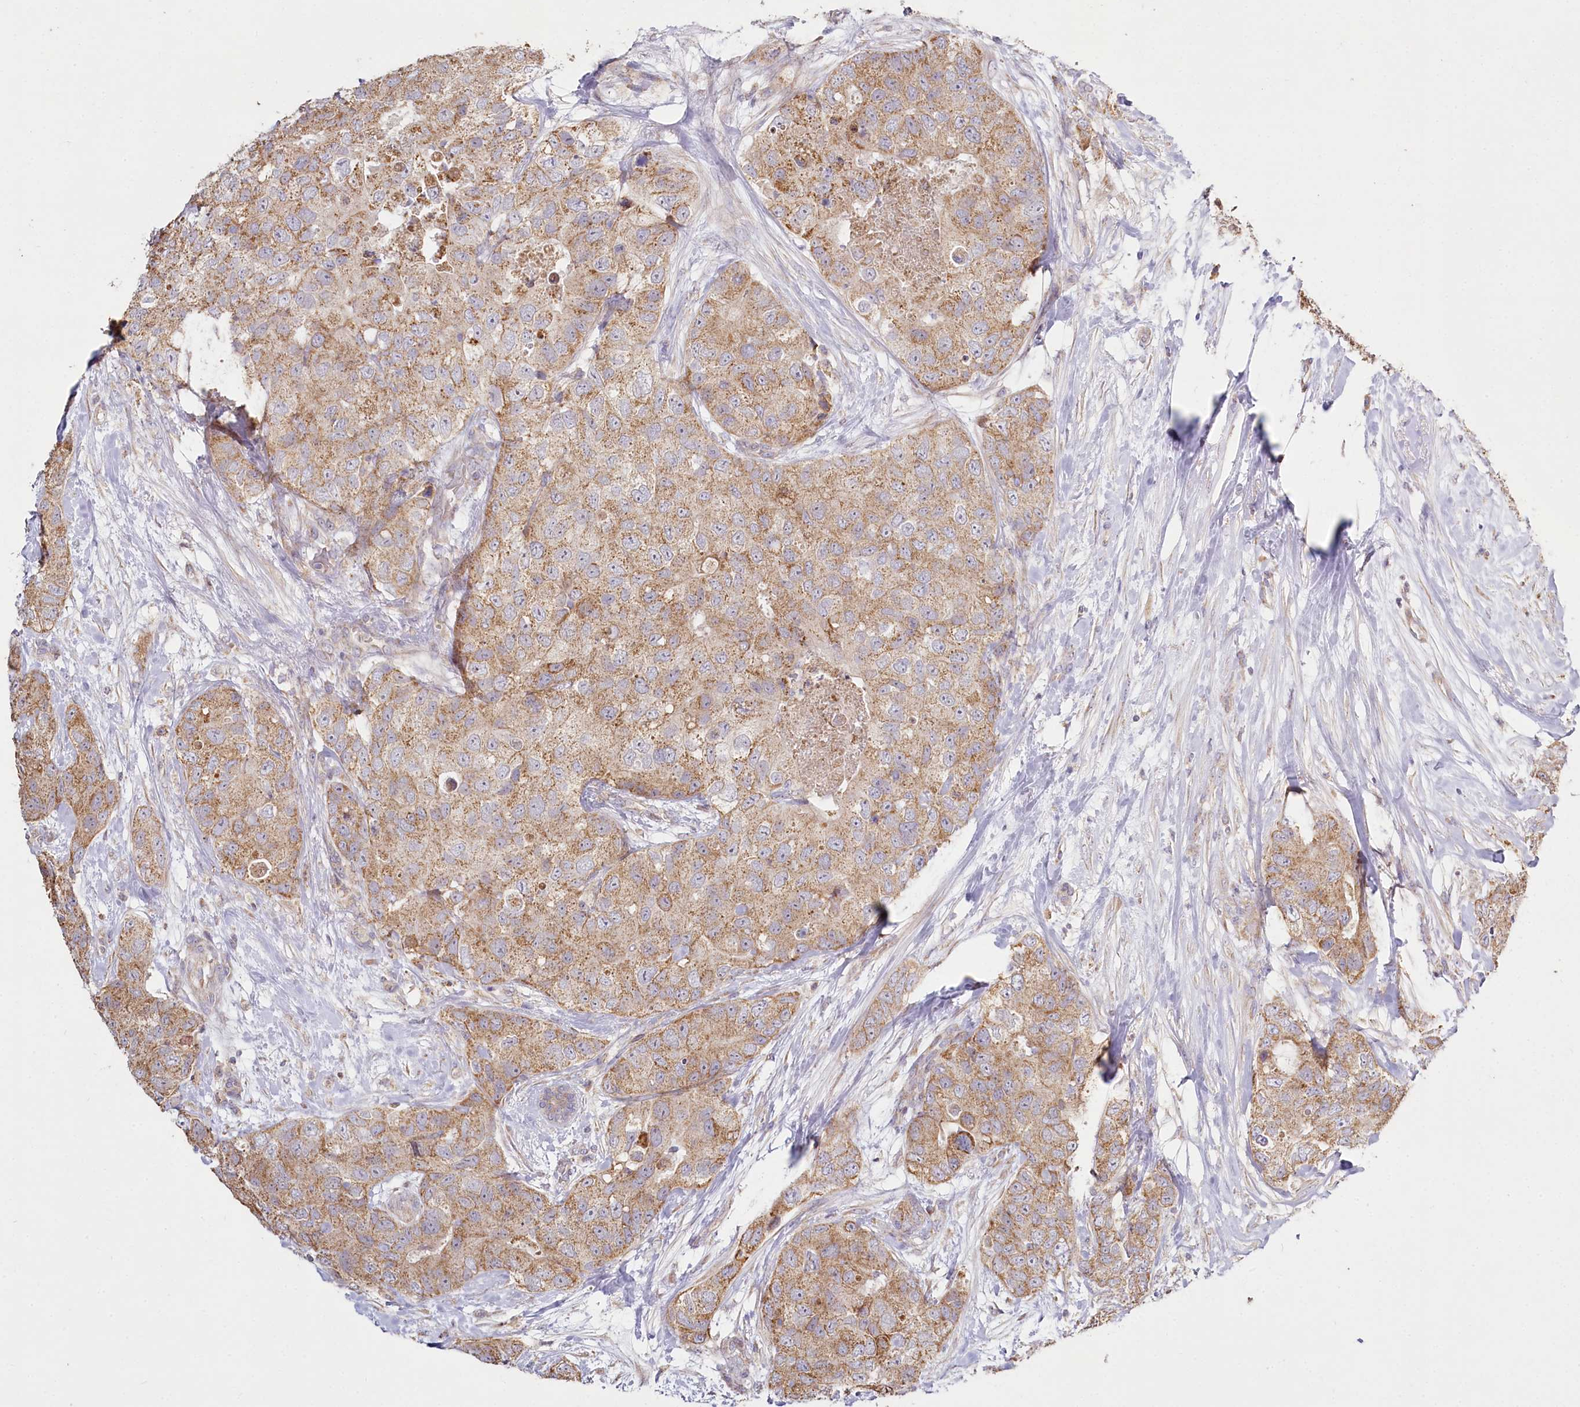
{"staining": {"intensity": "moderate", "quantity": ">75%", "location": "cytoplasmic/membranous"}, "tissue": "breast cancer", "cell_type": "Tumor cells", "image_type": "cancer", "snomed": [{"axis": "morphology", "description": "Duct carcinoma"}, {"axis": "topography", "description": "Breast"}], "caption": "The histopathology image reveals staining of breast cancer, revealing moderate cytoplasmic/membranous protein expression (brown color) within tumor cells. (DAB = brown stain, brightfield microscopy at high magnification).", "gene": "ACOX2", "patient": {"sex": "female", "age": 62}}